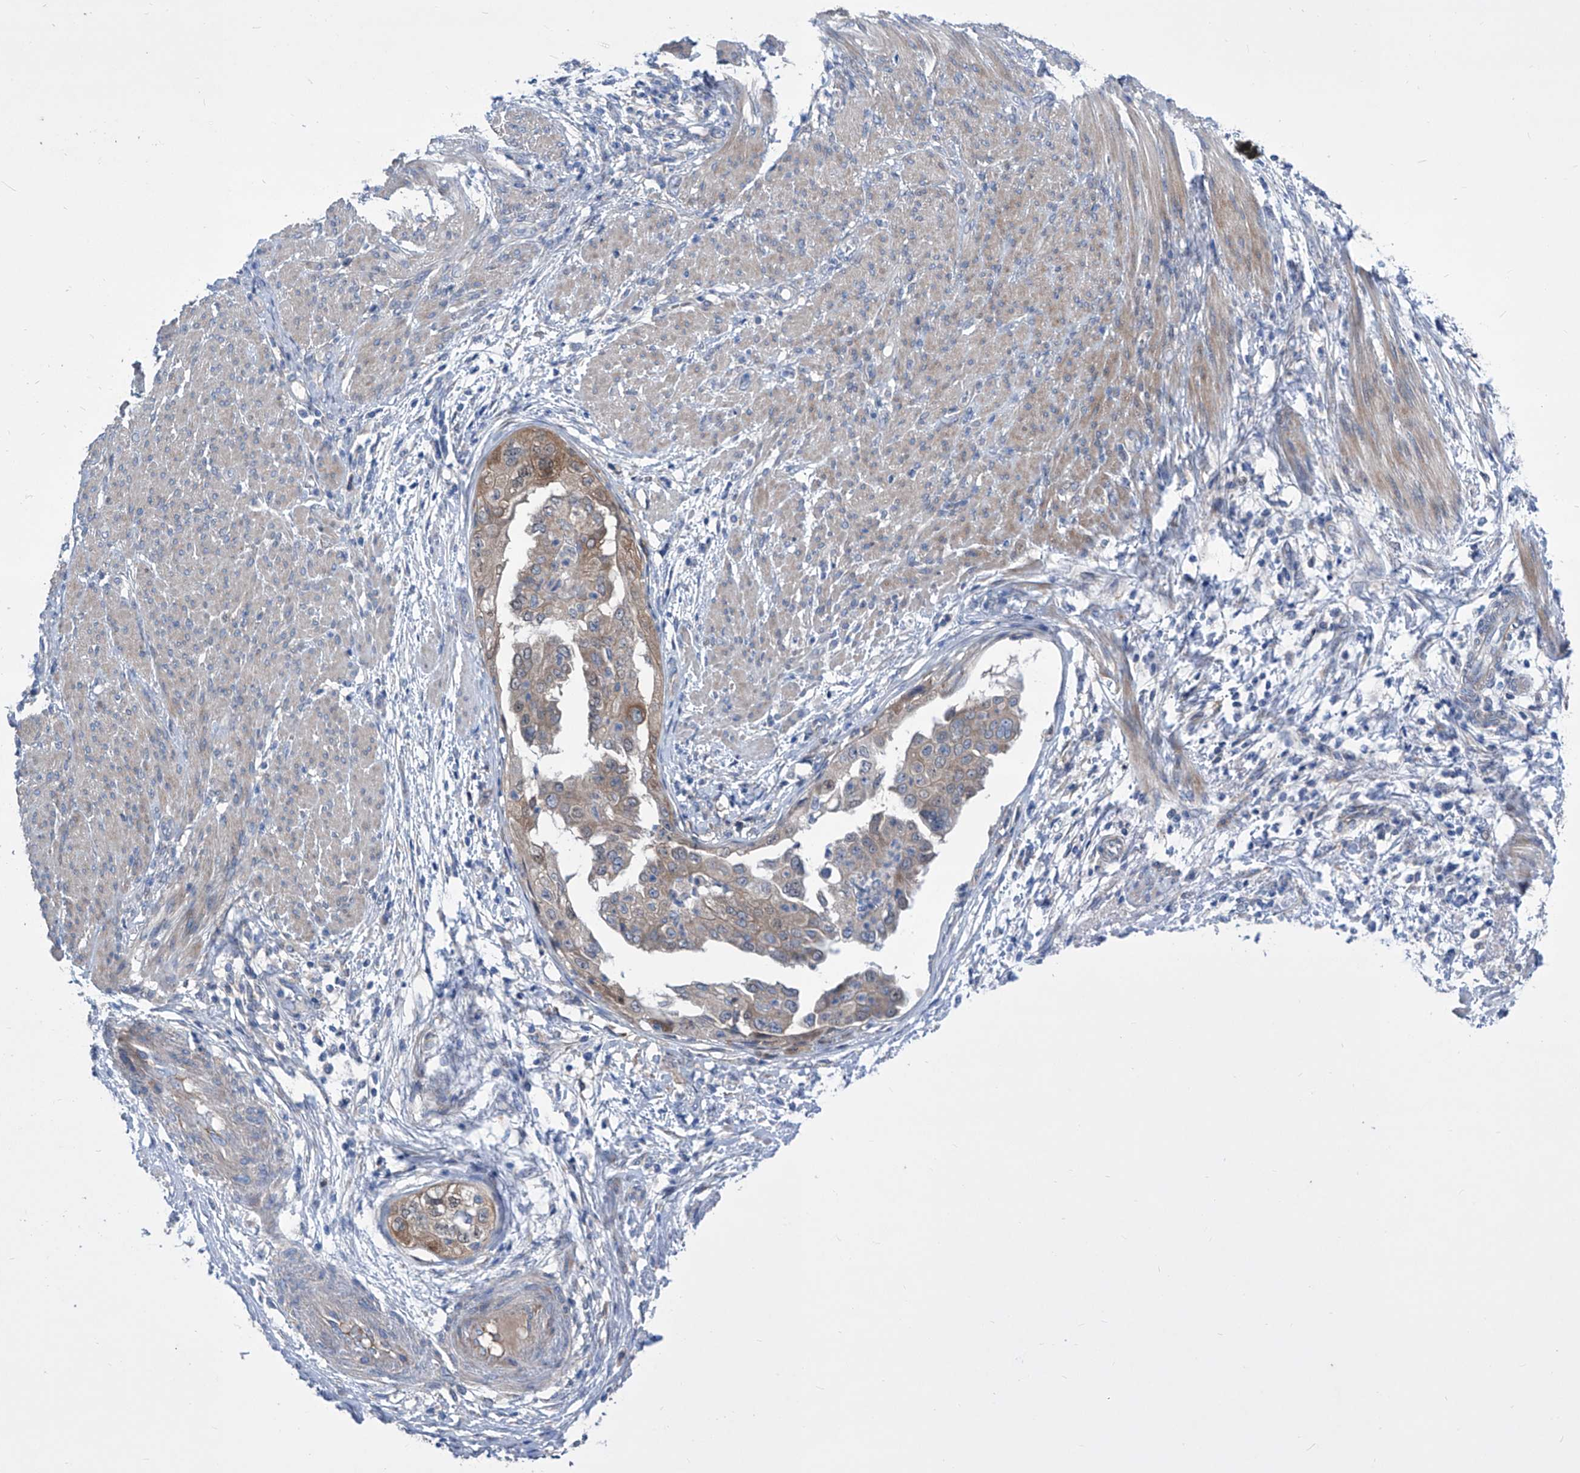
{"staining": {"intensity": "weak", "quantity": "25%-75%", "location": "cytoplasmic/membranous"}, "tissue": "endometrial cancer", "cell_type": "Tumor cells", "image_type": "cancer", "snomed": [{"axis": "morphology", "description": "Adenocarcinoma, NOS"}, {"axis": "topography", "description": "Endometrium"}], "caption": "Immunohistochemistry micrograph of endometrial cancer (adenocarcinoma) stained for a protein (brown), which exhibits low levels of weak cytoplasmic/membranous expression in approximately 25%-75% of tumor cells.", "gene": "SRBD1", "patient": {"sex": "female", "age": 85}}